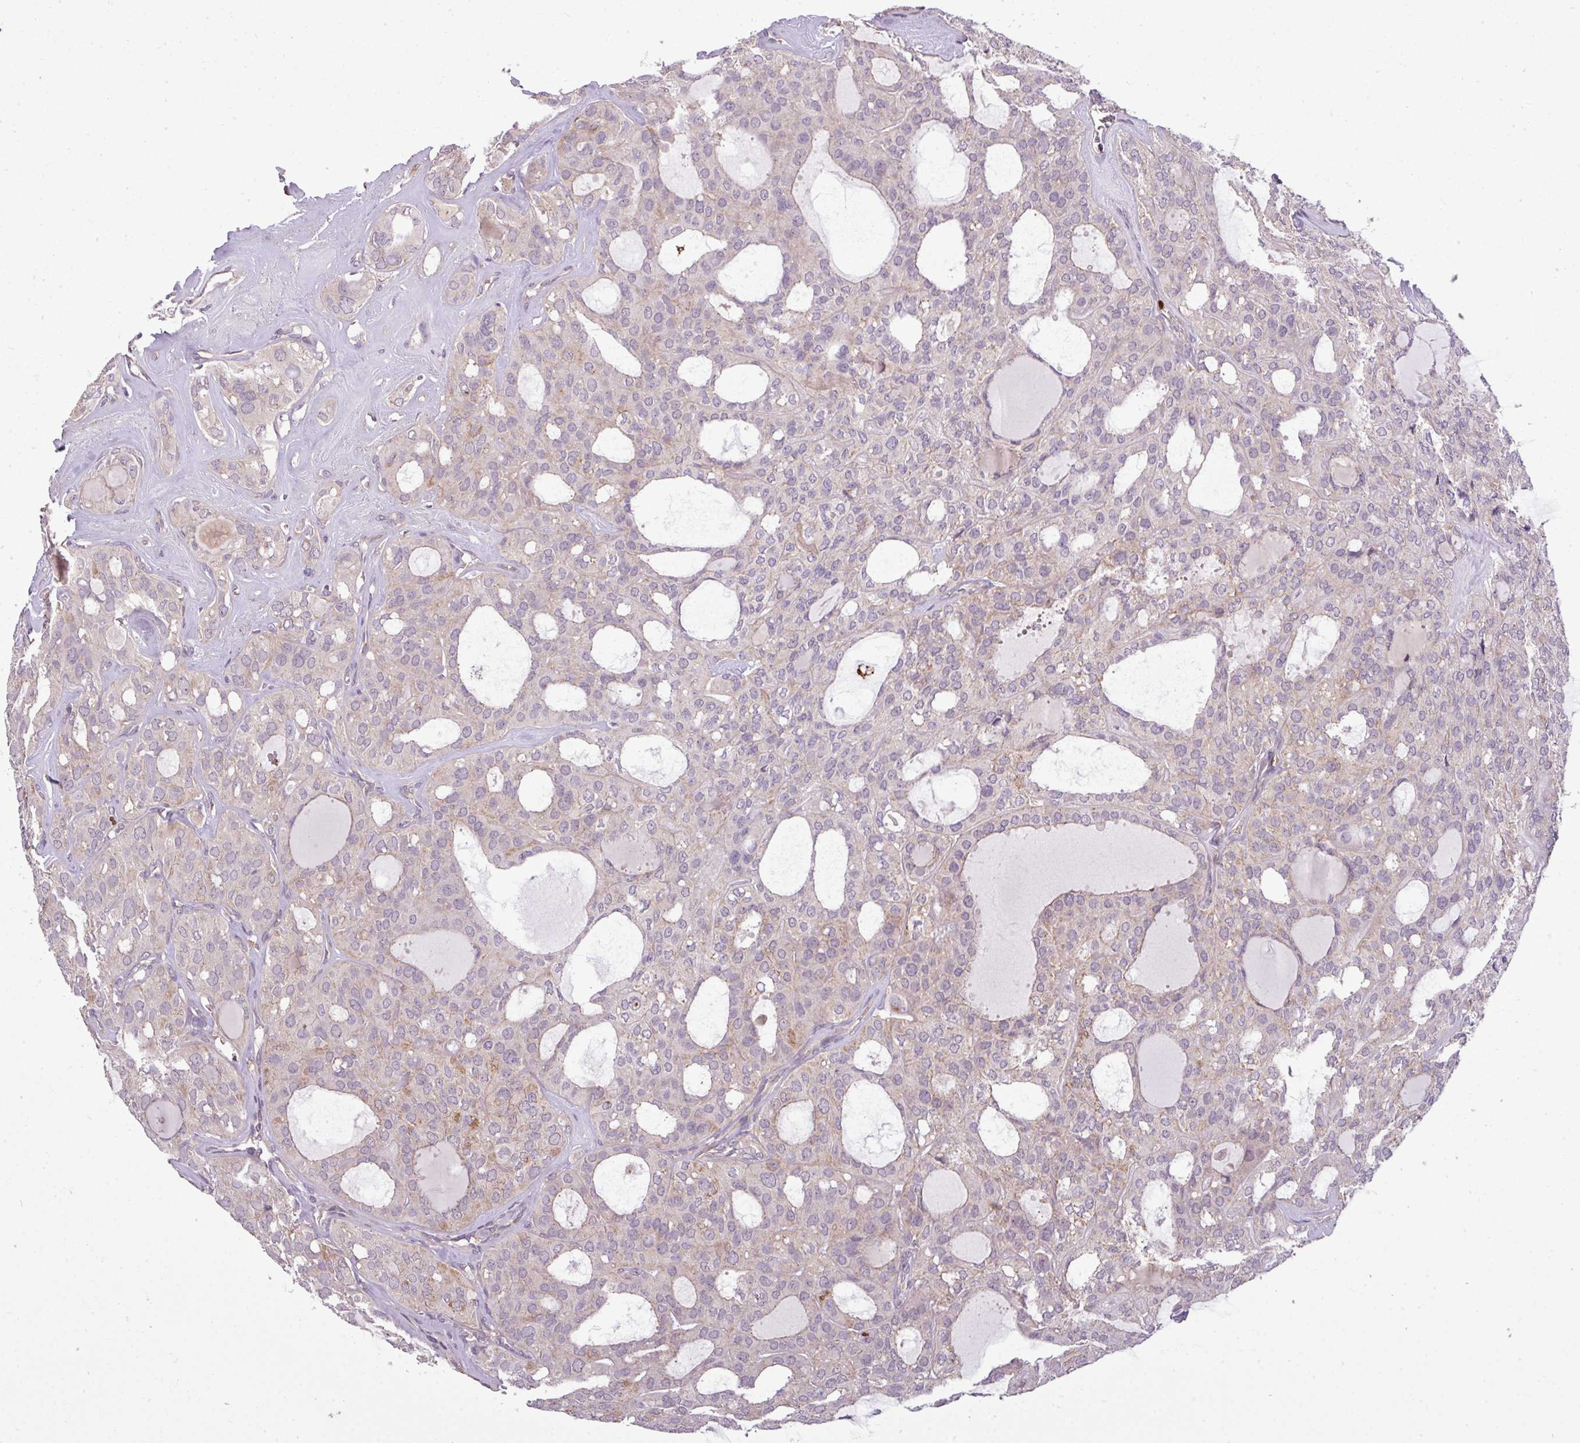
{"staining": {"intensity": "weak", "quantity": "<25%", "location": "cytoplasmic/membranous"}, "tissue": "thyroid cancer", "cell_type": "Tumor cells", "image_type": "cancer", "snomed": [{"axis": "morphology", "description": "Follicular adenoma carcinoma, NOS"}, {"axis": "topography", "description": "Thyroid gland"}], "caption": "IHC photomicrograph of neoplastic tissue: human follicular adenoma carcinoma (thyroid) stained with DAB demonstrates no significant protein staining in tumor cells.", "gene": "PAPLN", "patient": {"sex": "male", "age": 75}}